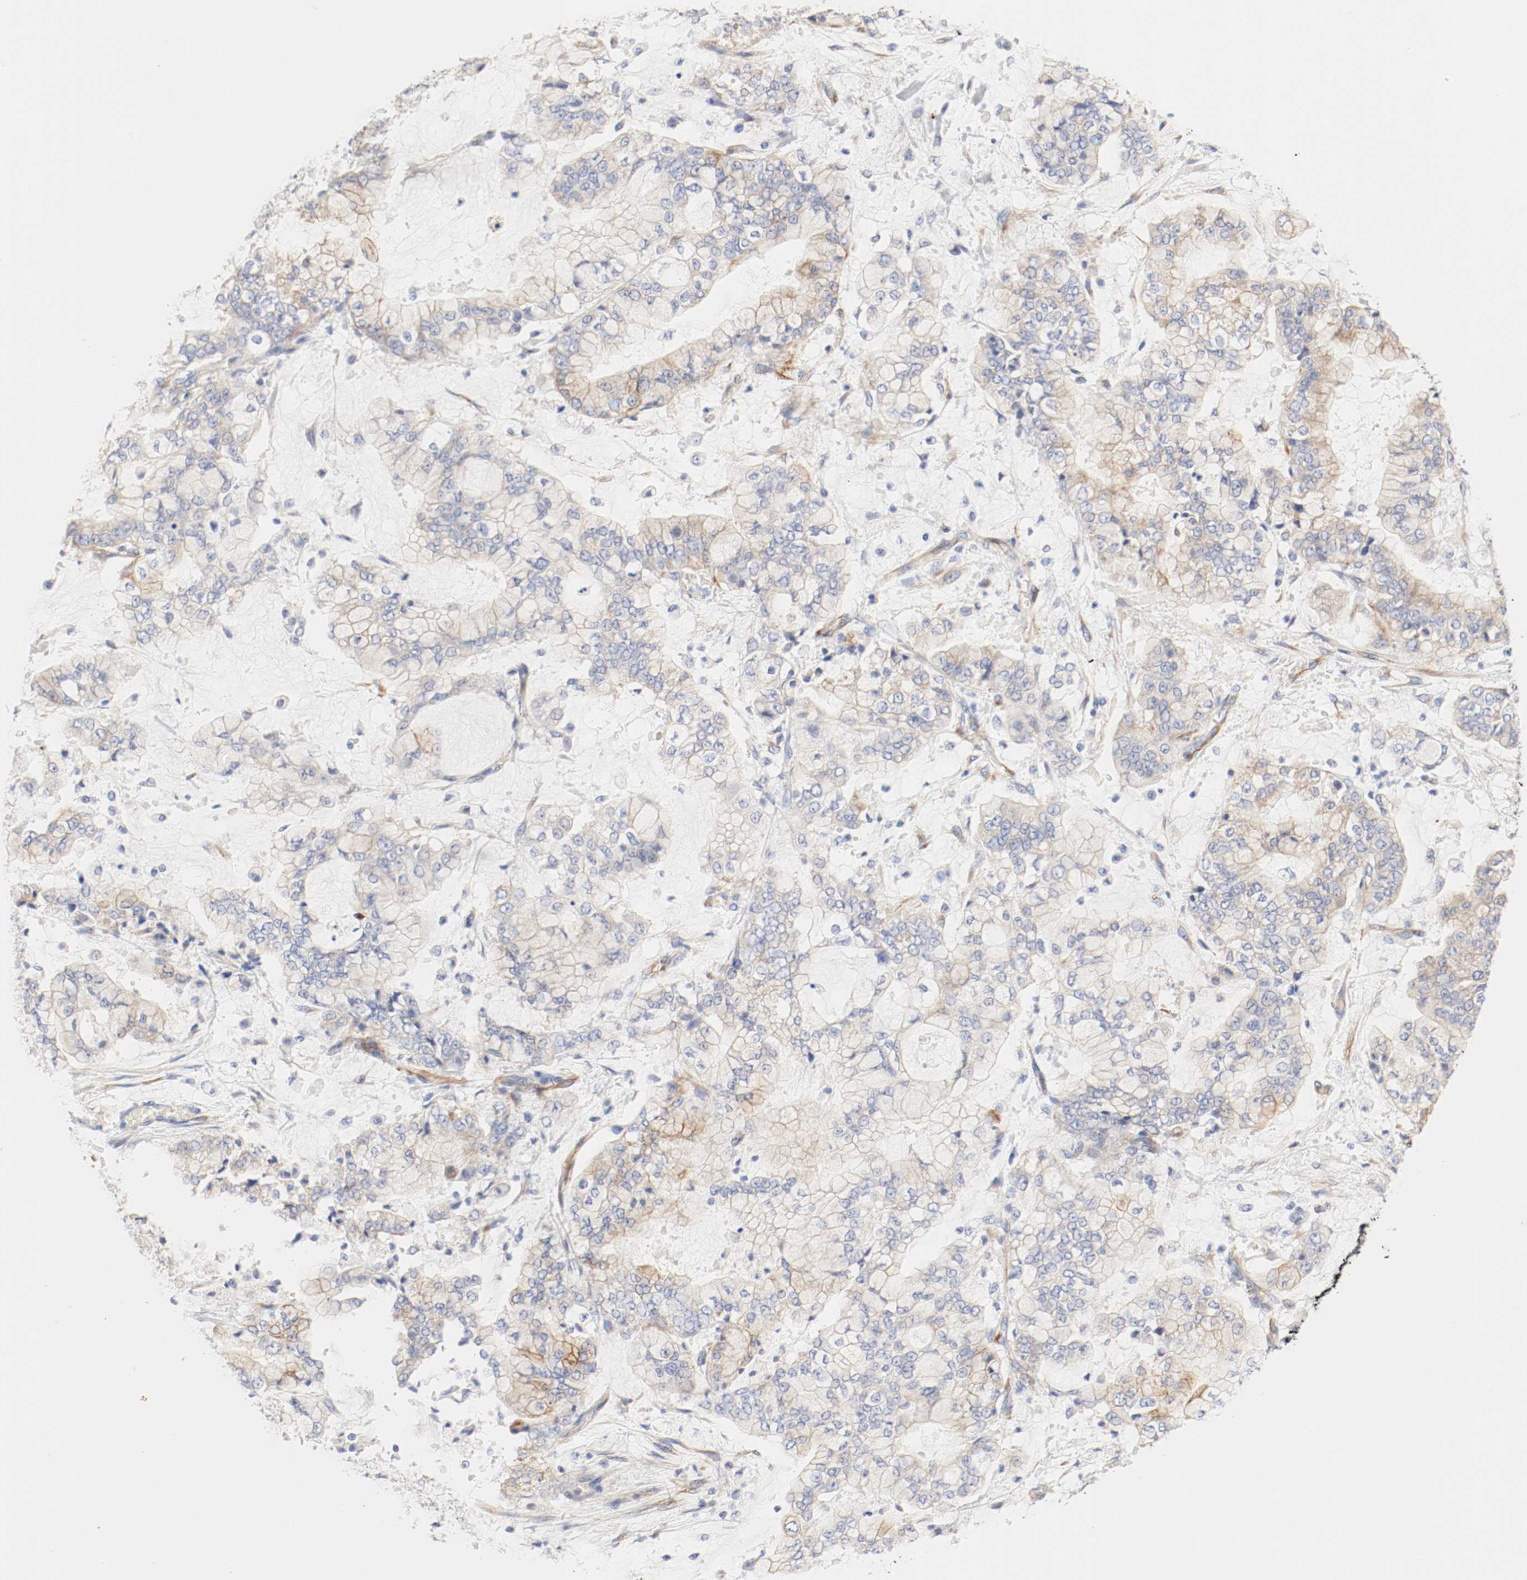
{"staining": {"intensity": "moderate", "quantity": ">75%", "location": "cytoplasmic/membranous"}, "tissue": "stomach cancer", "cell_type": "Tumor cells", "image_type": "cancer", "snomed": [{"axis": "morphology", "description": "Normal tissue, NOS"}, {"axis": "morphology", "description": "Adenocarcinoma, NOS"}, {"axis": "topography", "description": "Stomach, upper"}, {"axis": "topography", "description": "Stomach"}], "caption": "IHC photomicrograph of stomach cancer stained for a protein (brown), which reveals medium levels of moderate cytoplasmic/membranous expression in about >75% of tumor cells.", "gene": "GIT1", "patient": {"sex": "male", "age": 76}}